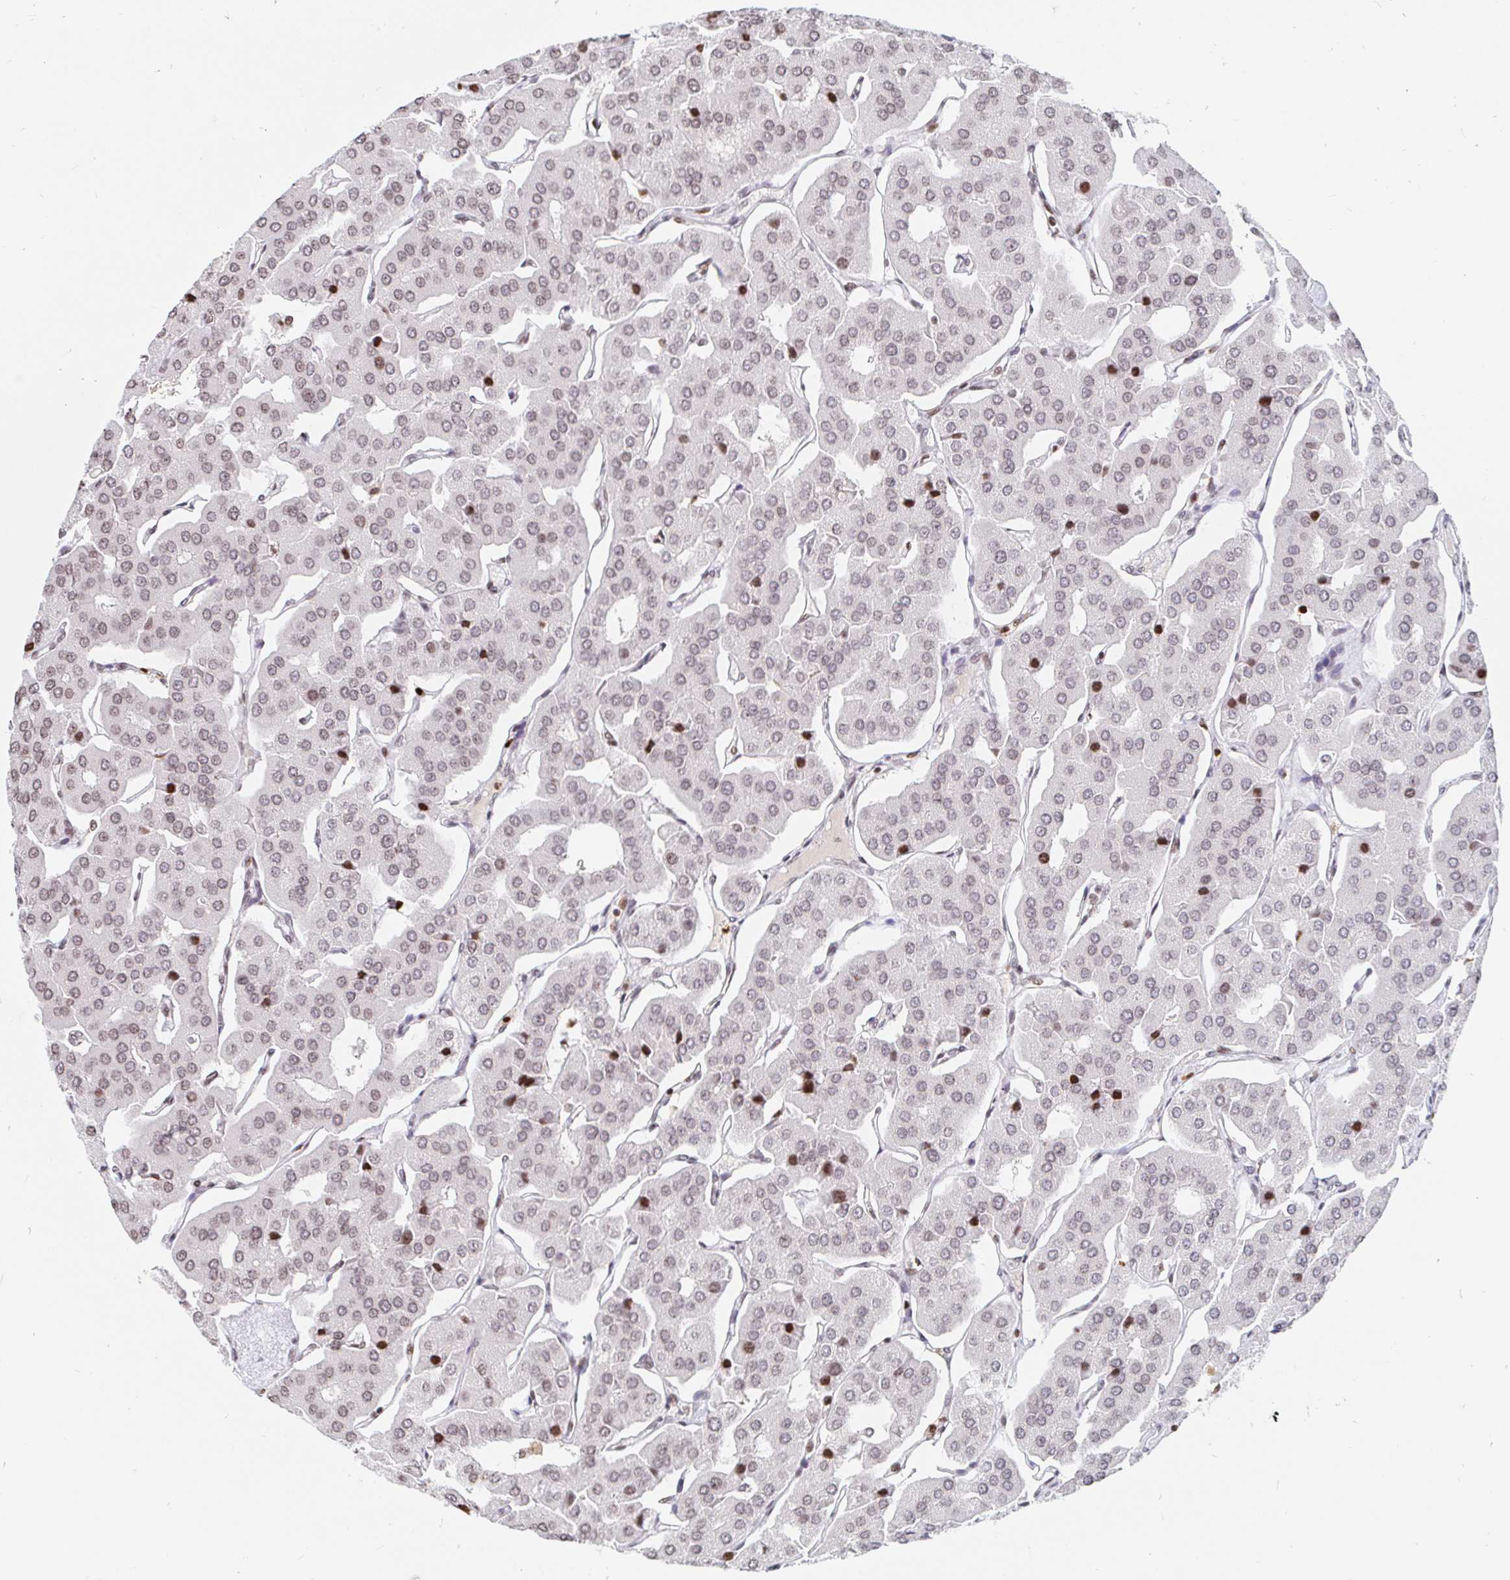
{"staining": {"intensity": "weak", "quantity": ">75%", "location": "nuclear"}, "tissue": "parathyroid gland", "cell_type": "Glandular cells", "image_type": "normal", "snomed": [{"axis": "morphology", "description": "Normal tissue, NOS"}, {"axis": "morphology", "description": "Adenoma, NOS"}, {"axis": "topography", "description": "Parathyroid gland"}], "caption": "A micrograph showing weak nuclear staining in approximately >75% of glandular cells in normal parathyroid gland, as visualized by brown immunohistochemical staining.", "gene": "HOXC10", "patient": {"sex": "female", "age": 86}}